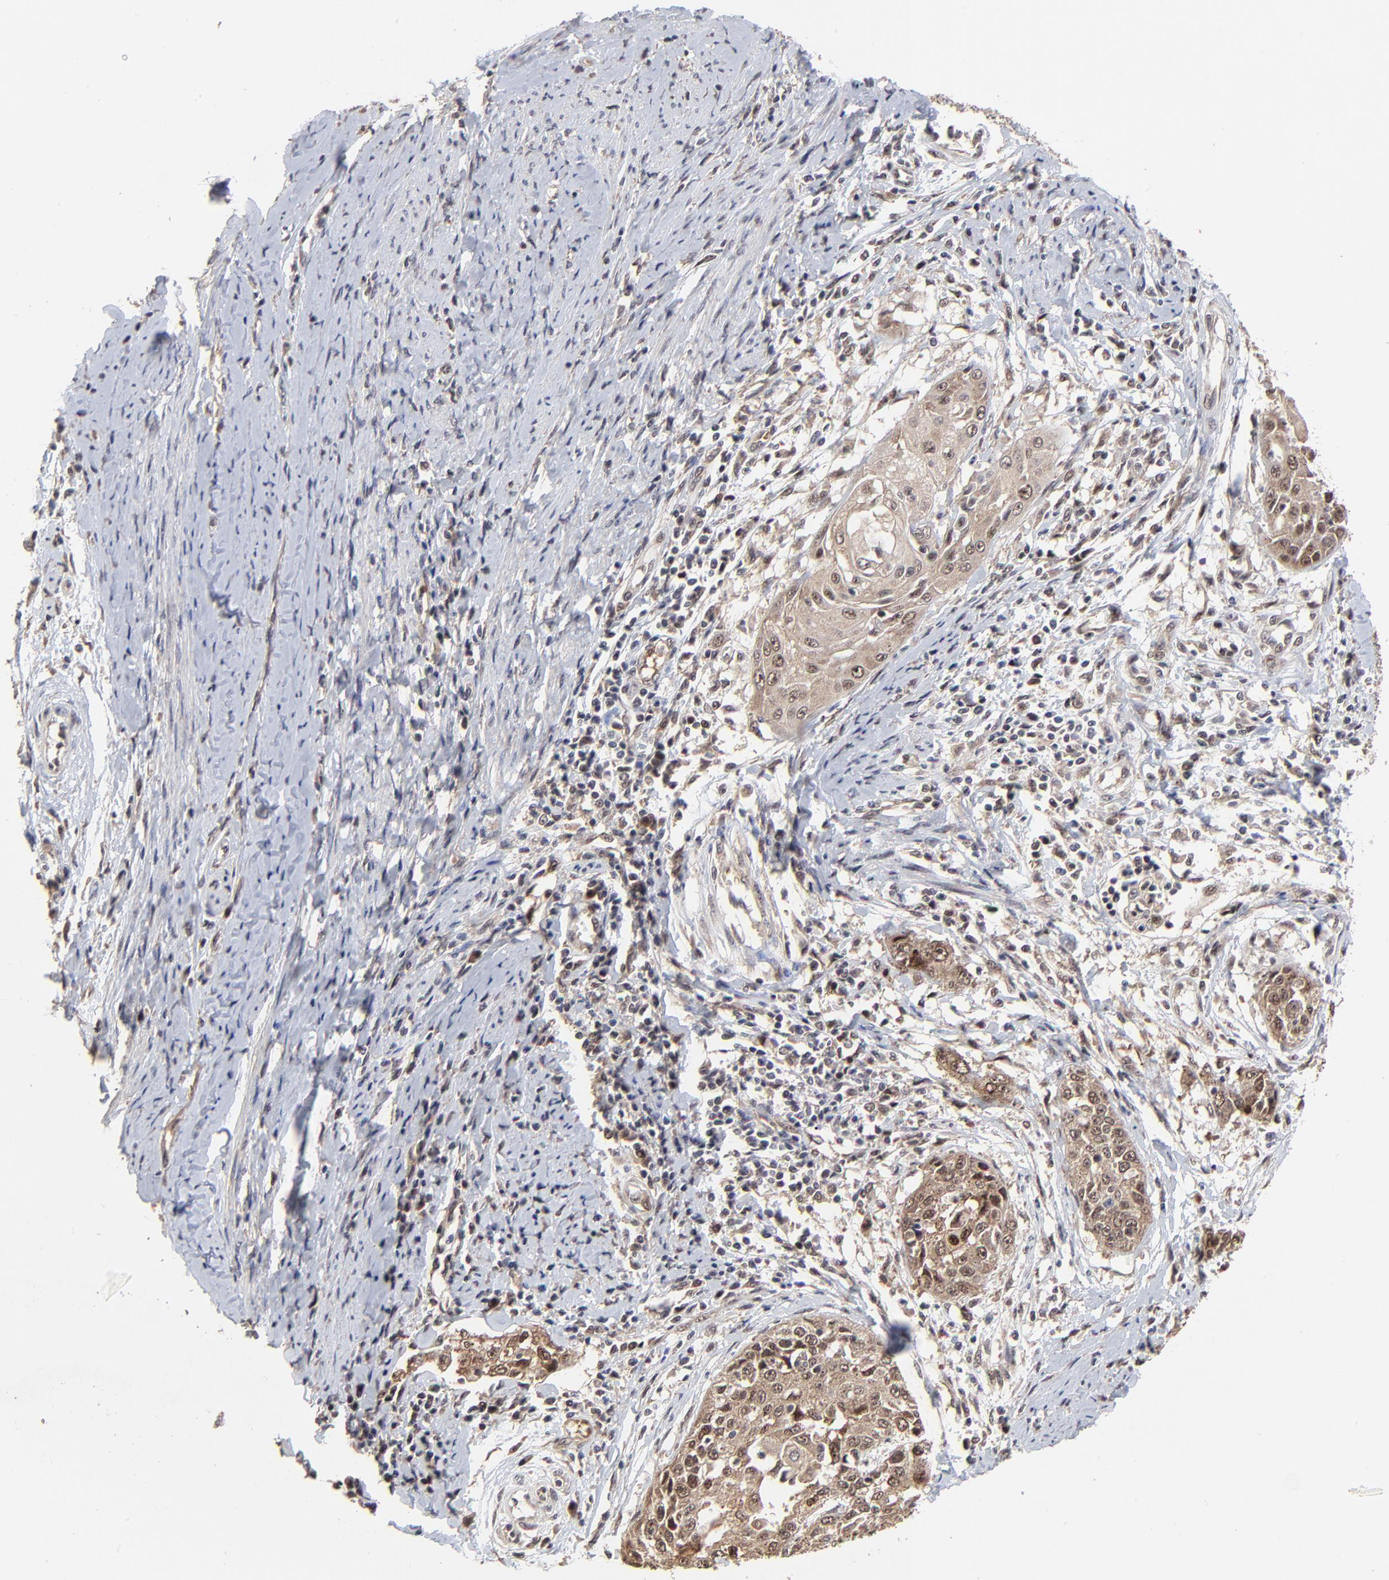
{"staining": {"intensity": "moderate", "quantity": ">75%", "location": "cytoplasmic/membranous,nuclear"}, "tissue": "cervical cancer", "cell_type": "Tumor cells", "image_type": "cancer", "snomed": [{"axis": "morphology", "description": "Squamous cell carcinoma, NOS"}, {"axis": "topography", "description": "Cervix"}], "caption": "Protein analysis of squamous cell carcinoma (cervical) tissue reveals moderate cytoplasmic/membranous and nuclear expression in approximately >75% of tumor cells. (Stains: DAB in brown, nuclei in blue, Microscopy: brightfield microscopy at high magnification).", "gene": "FRMD8", "patient": {"sex": "female", "age": 64}}